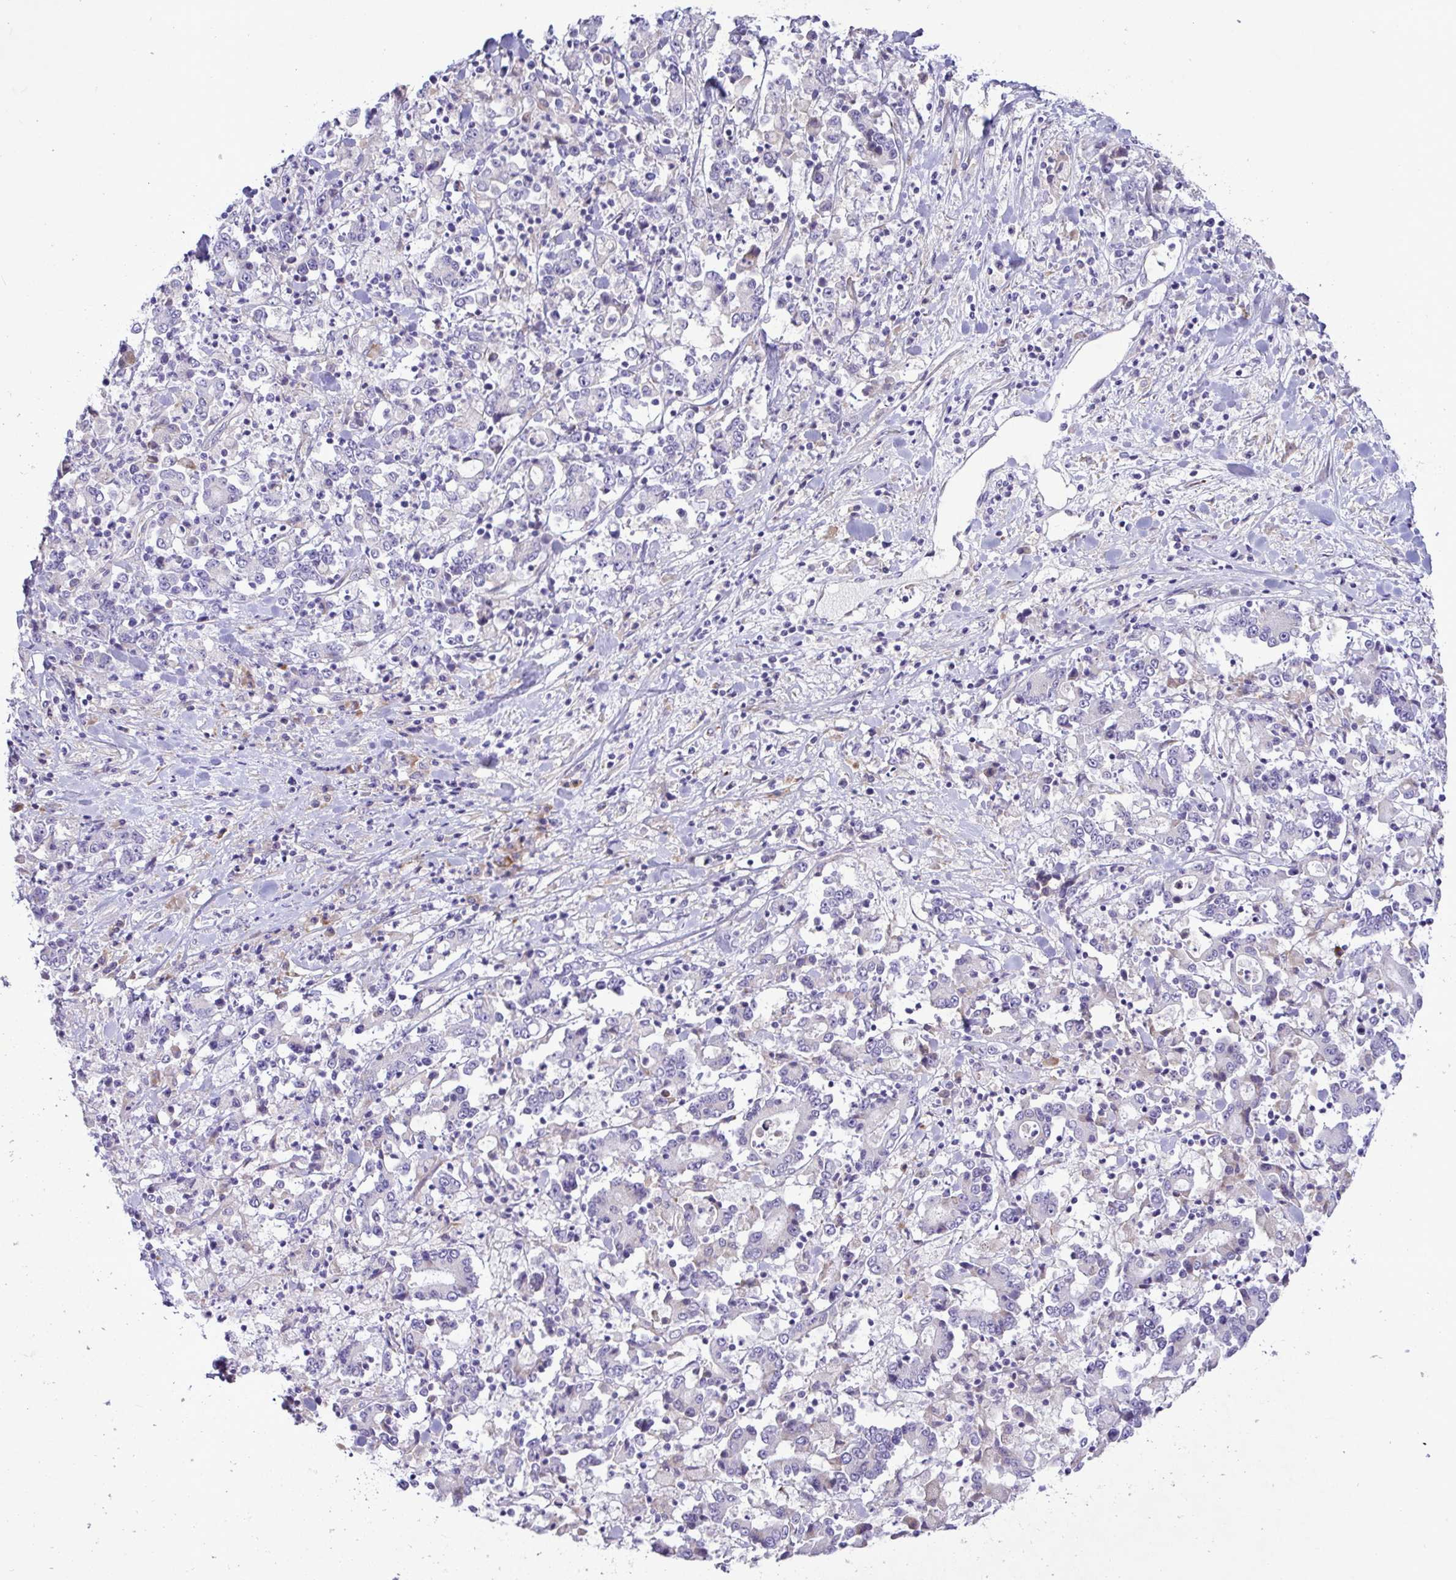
{"staining": {"intensity": "negative", "quantity": "none", "location": "none"}, "tissue": "stomach cancer", "cell_type": "Tumor cells", "image_type": "cancer", "snomed": [{"axis": "morphology", "description": "Adenocarcinoma, NOS"}, {"axis": "topography", "description": "Stomach, upper"}], "caption": "This is an IHC histopathology image of human stomach adenocarcinoma. There is no positivity in tumor cells.", "gene": "FAM86B1", "patient": {"sex": "male", "age": 68}}